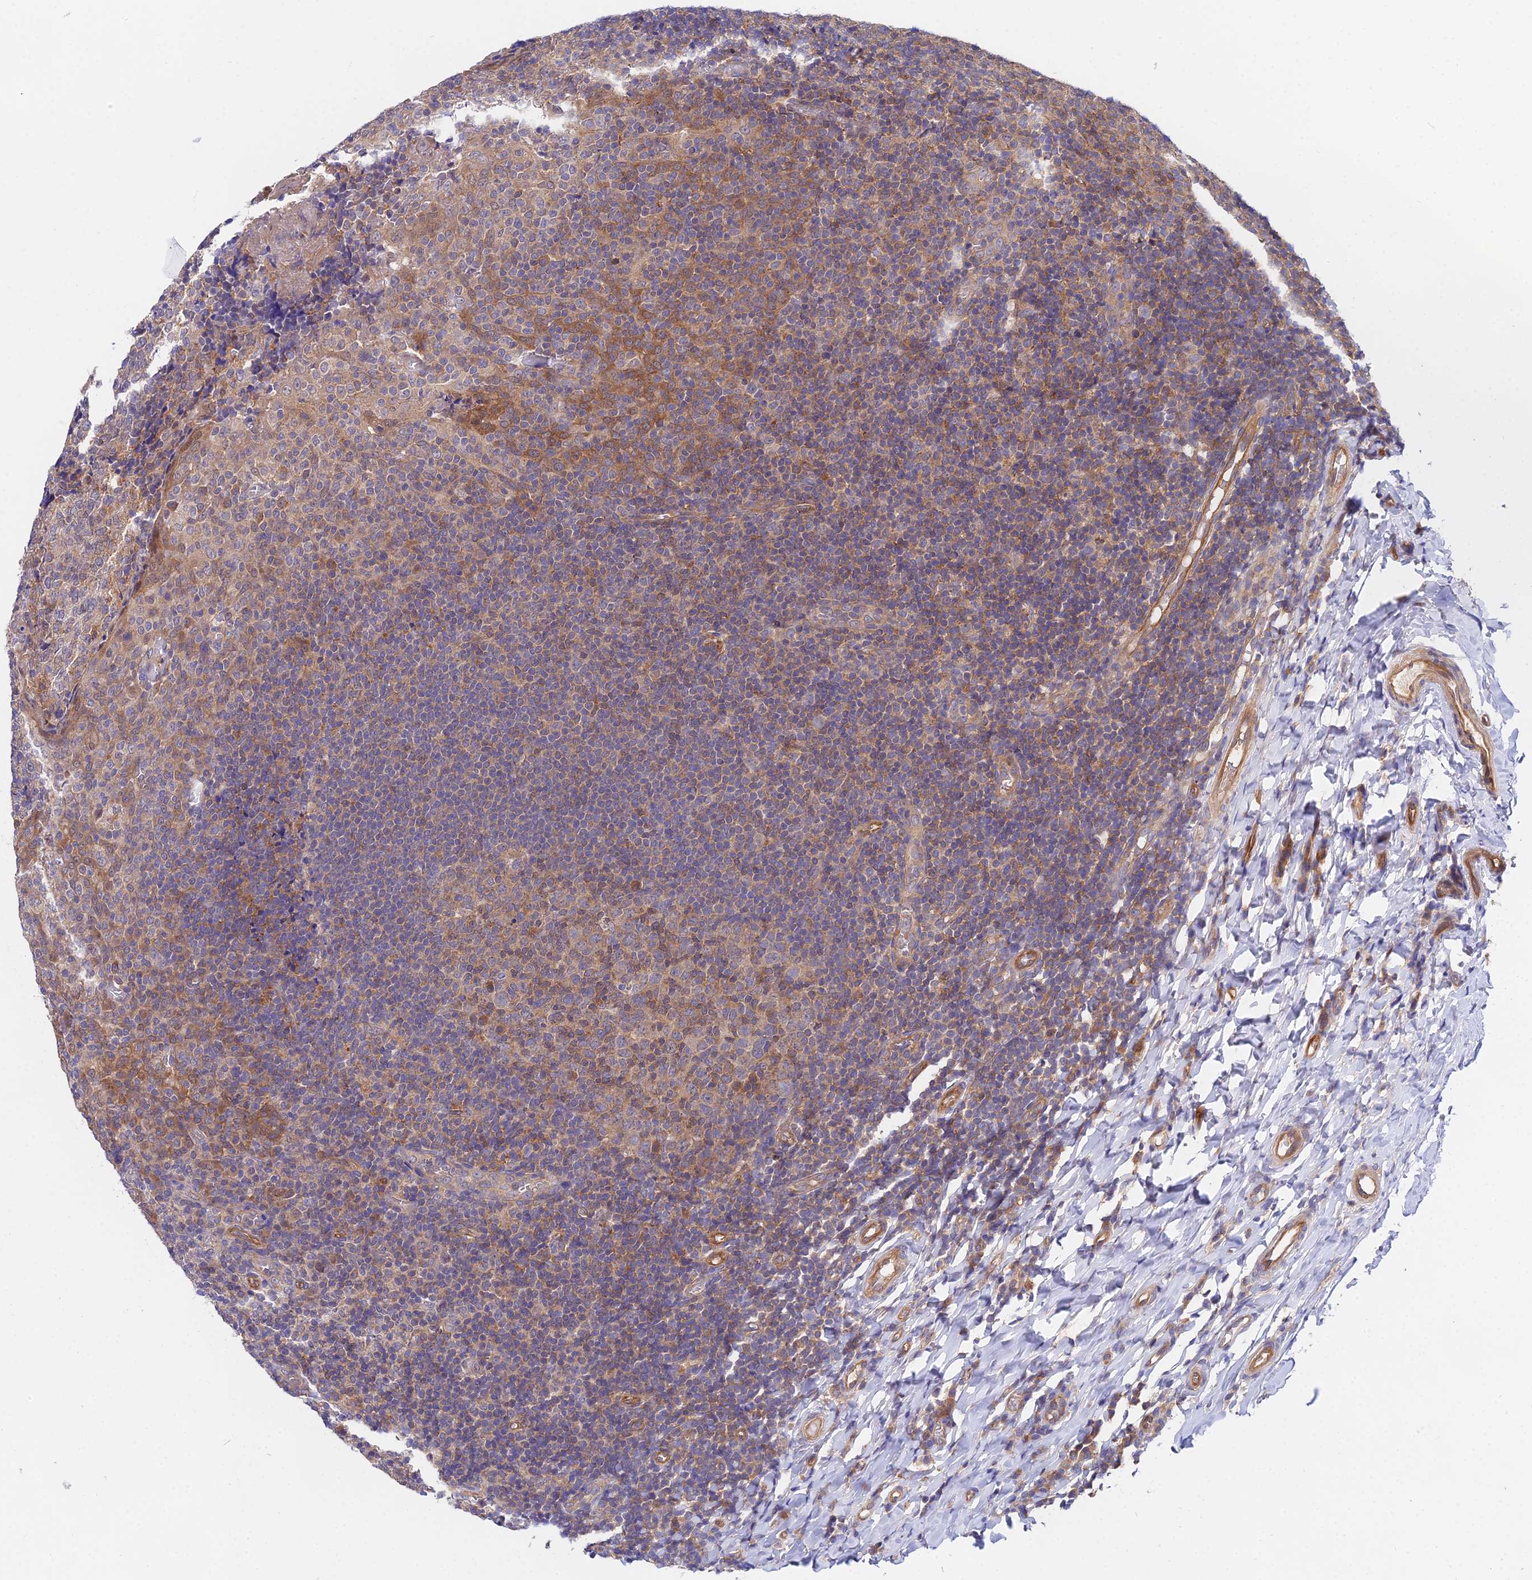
{"staining": {"intensity": "moderate", "quantity": "25%-75%", "location": "cytoplasmic/membranous"}, "tissue": "tonsil", "cell_type": "Germinal center cells", "image_type": "normal", "snomed": [{"axis": "morphology", "description": "Normal tissue, NOS"}, {"axis": "topography", "description": "Tonsil"}], "caption": "Germinal center cells exhibit moderate cytoplasmic/membranous expression in approximately 25%-75% of cells in normal tonsil.", "gene": "PPP2R2A", "patient": {"sex": "female", "age": 19}}